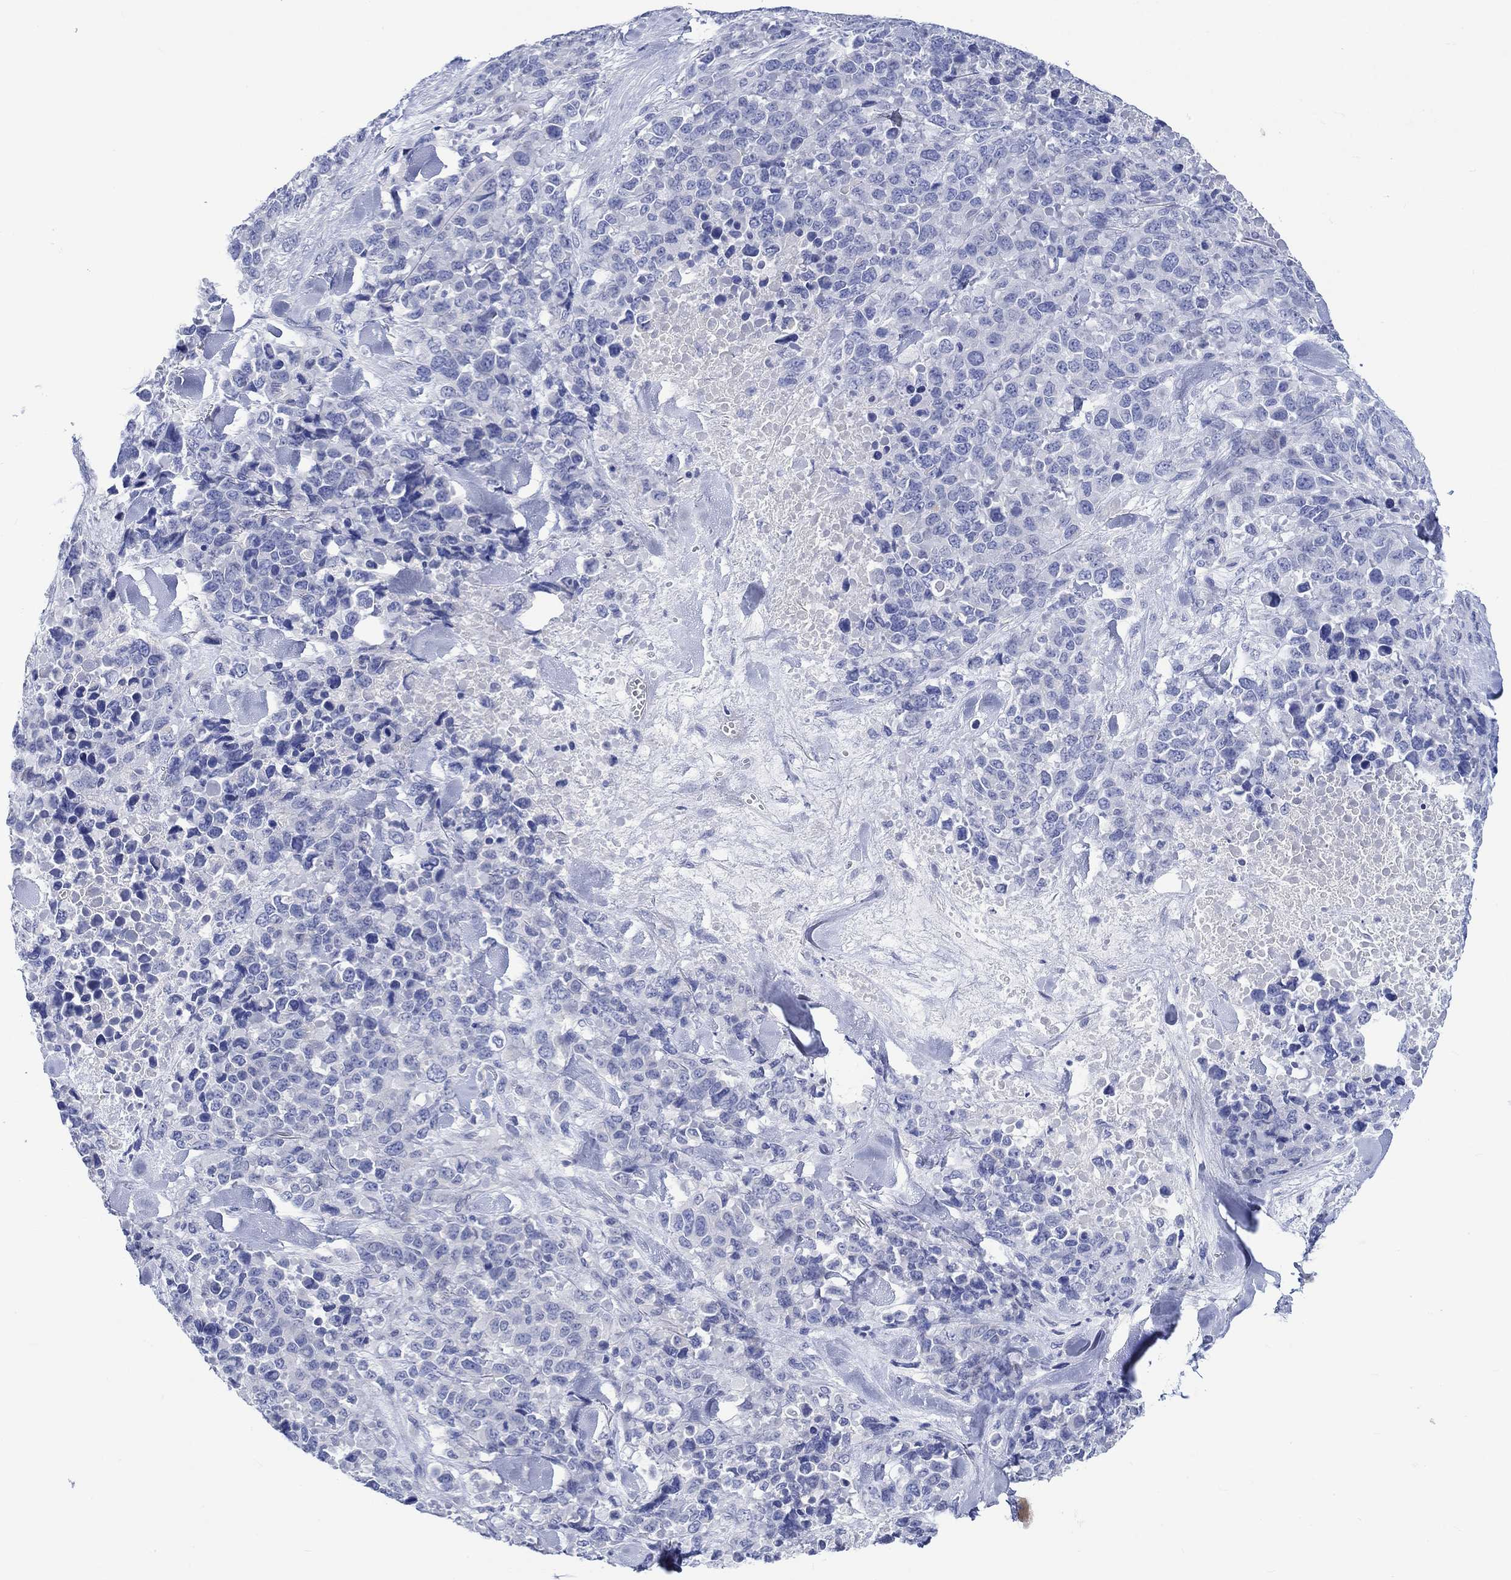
{"staining": {"intensity": "negative", "quantity": "none", "location": "none"}, "tissue": "melanoma", "cell_type": "Tumor cells", "image_type": "cancer", "snomed": [{"axis": "morphology", "description": "Malignant melanoma, Metastatic site"}, {"axis": "topography", "description": "Skin"}], "caption": "Immunohistochemical staining of melanoma displays no significant staining in tumor cells.", "gene": "NRIP3", "patient": {"sex": "male", "age": 84}}